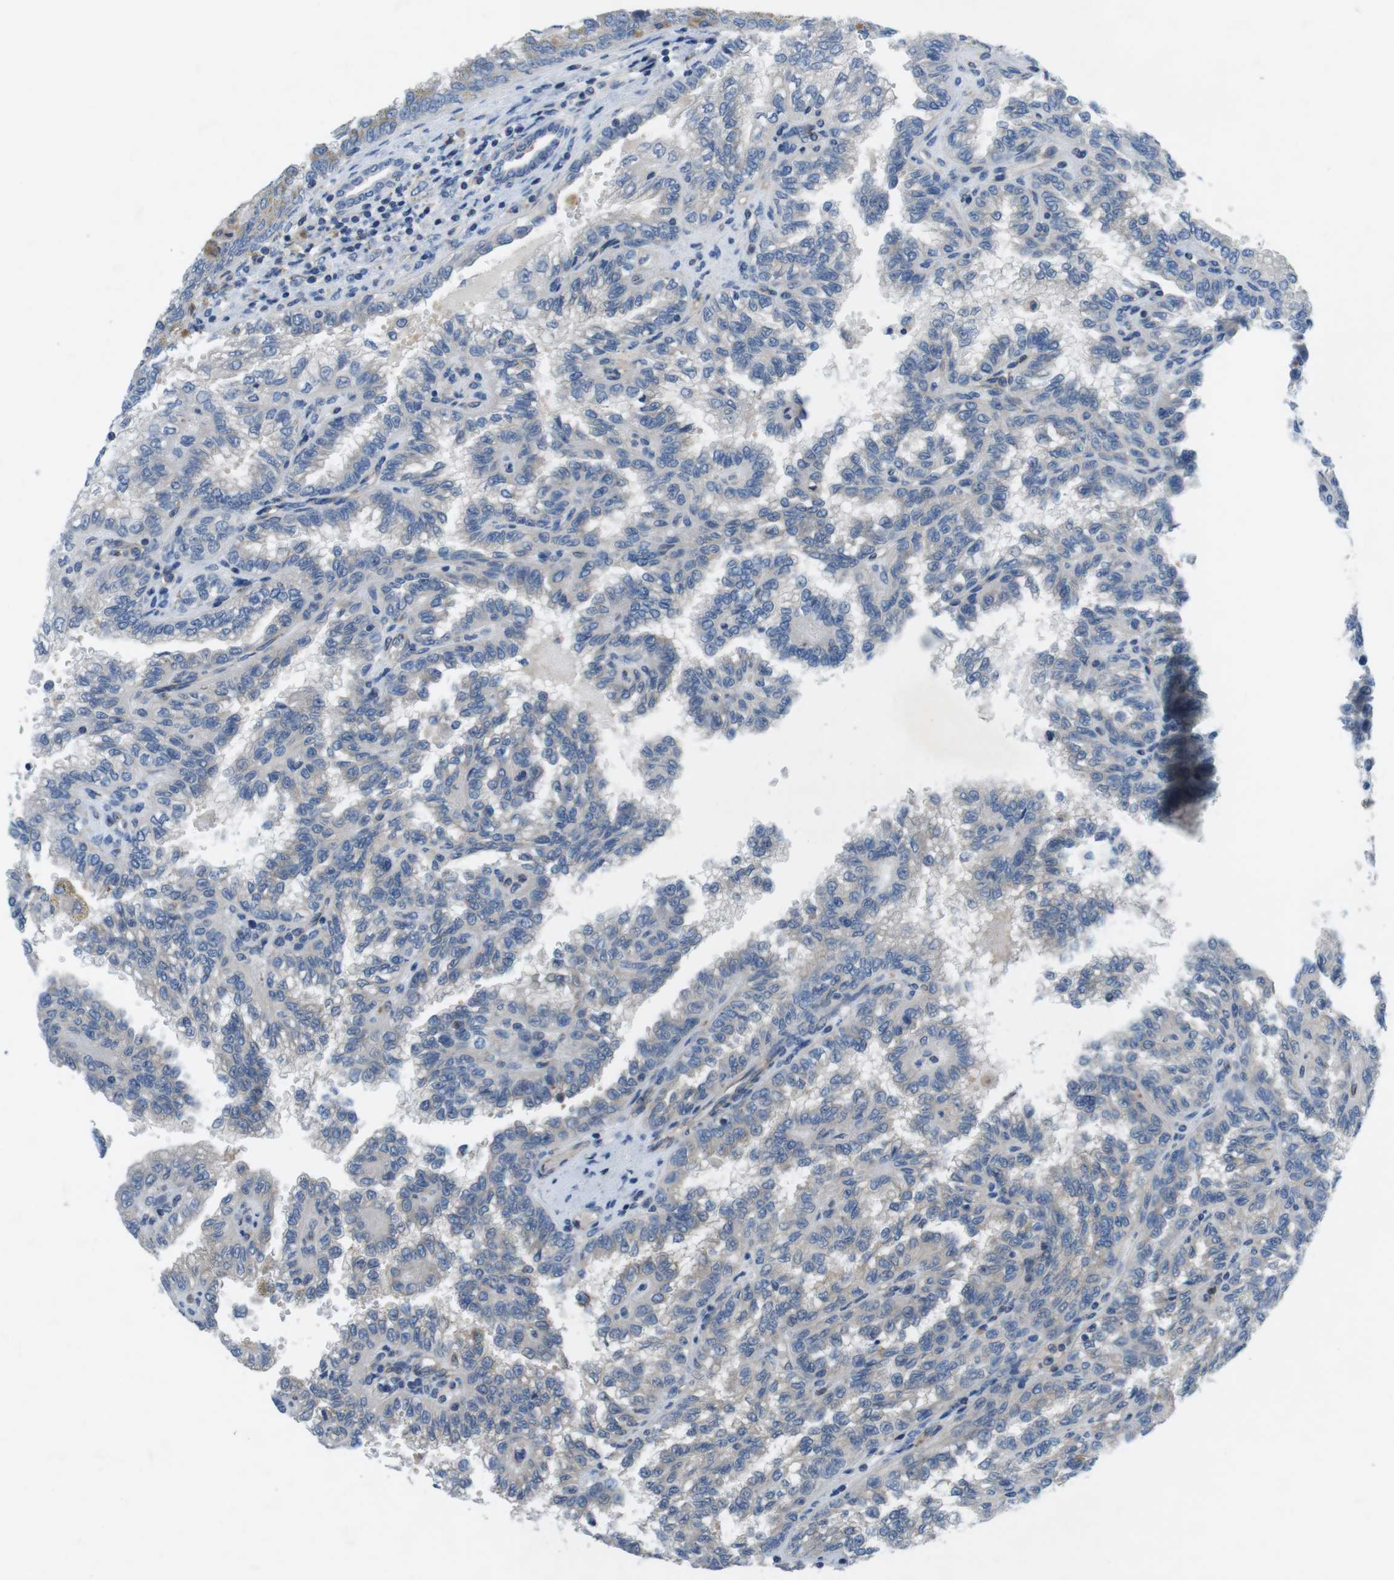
{"staining": {"intensity": "negative", "quantity": "none", "location": "none"}, "tissue": "renal cancer", "cell_type": "Tumor cells", "image_type": "cancer", "snomed": [{"axis": "morphology", "description": "Inflammation, NOS"}, {"axis": "morphology", "description": "Adenocarcinoma, NOS"}, {"axis": "topography", "description": "Kidney"}], "caption": "Histopathology image shows no protein expression in tumor cells of renal cancer (adenocarcinoma) tissue.", "gene": "DCLK1", "patient": {"sex": "male", "age": 68}}